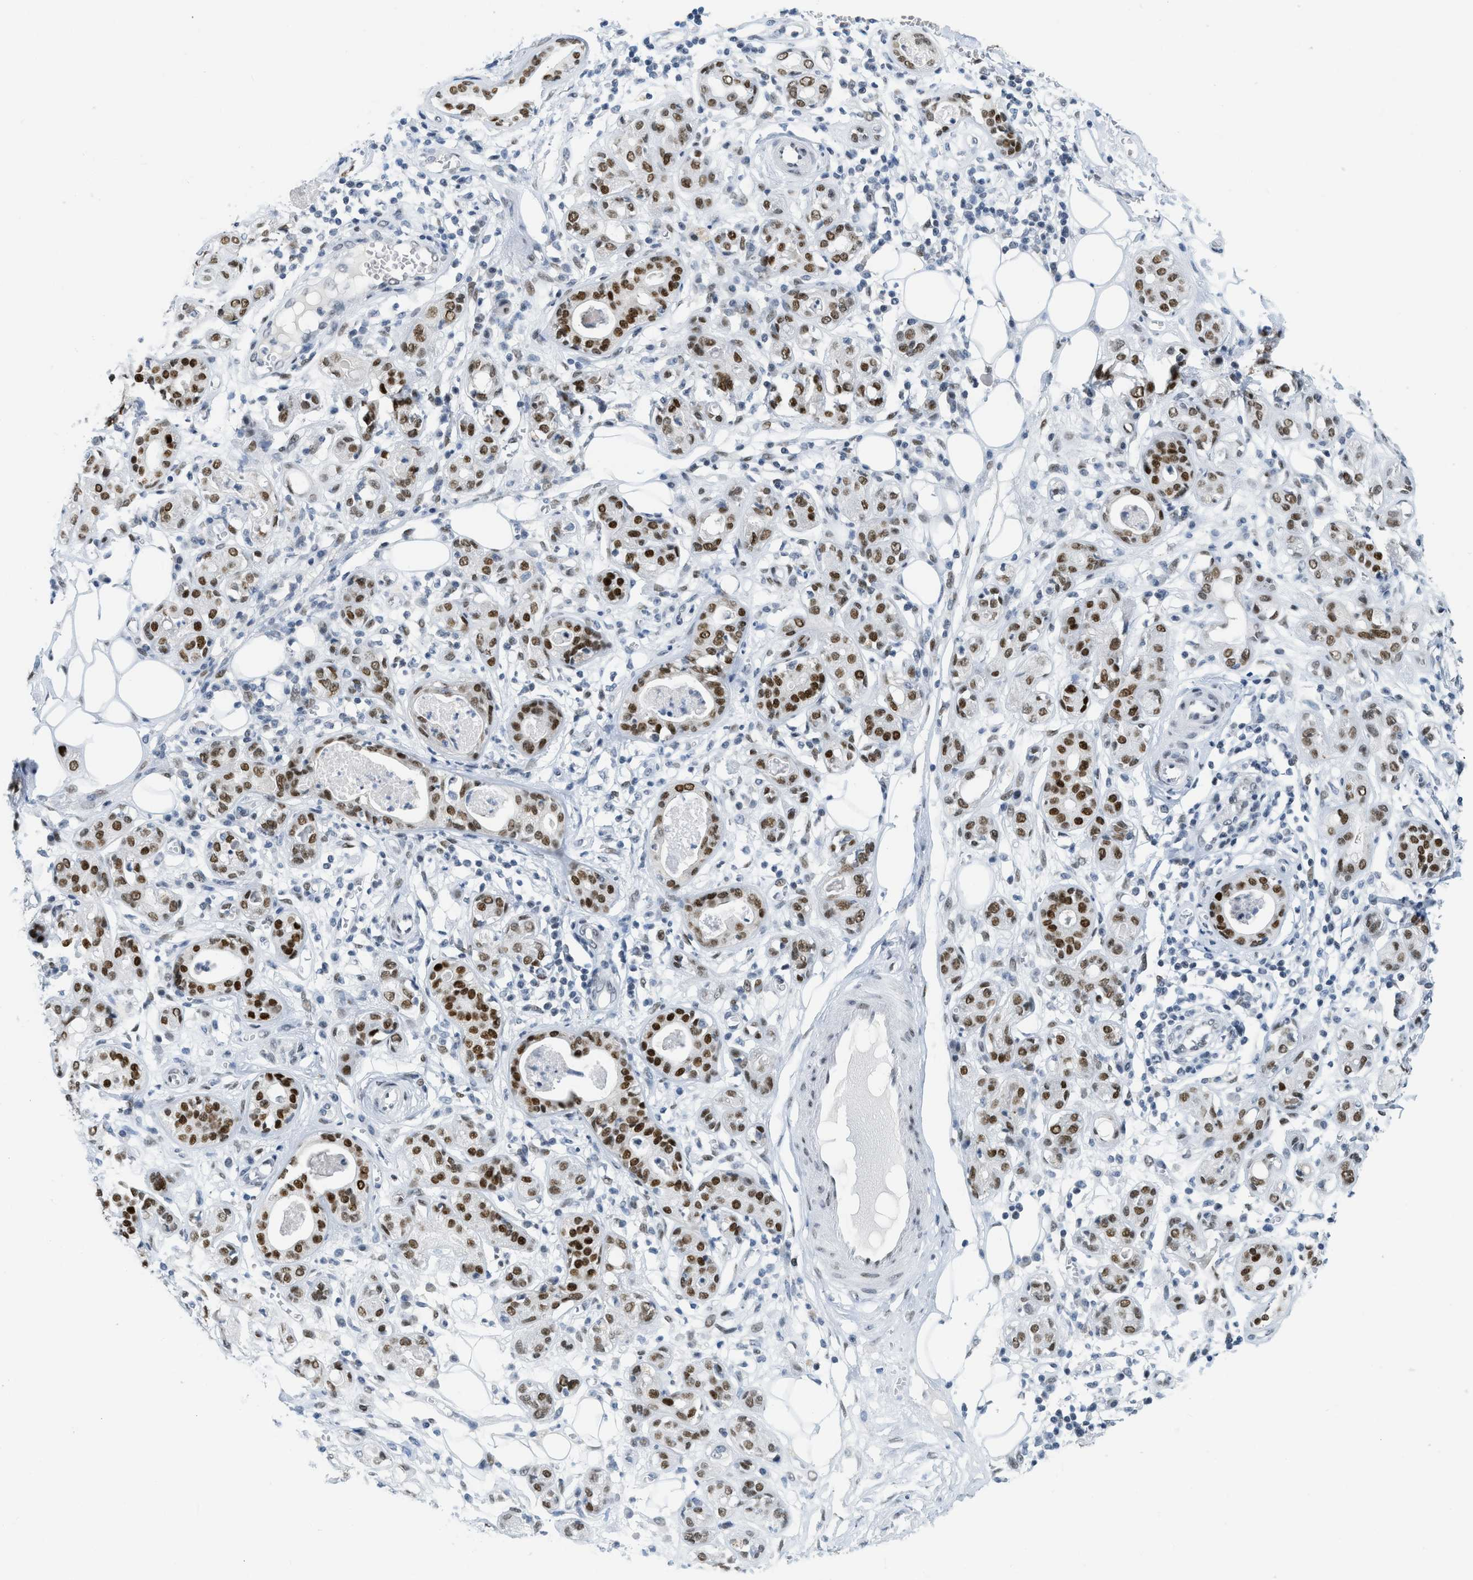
{"staining": {"intensity": "moderate", "quantity": "<25%", "location": "cytoplasmic/membranous,nuclear"}, "tissue": "adipose tissue", "cell_type": "Adipocytes", "image_type": "normal", "snomed": [{"axis": "morphology", "description": "Normal tissue, NOS"}, {"axis": "morphology", "description": "Inflammation, NOS"}, {"axis": "topography", "description": "Salivary gland"}, {"axis": "topography", "description": "Peripheral nerve tissue"}], "caption": "This is an image of immunohistochemistry (IHC) staining of unremarkable adipose tissue, which shows moderate staining in the cytoplasmic/membranous,nuclear of adipocytes.", "gene": "PBX1", "patient": {"sex": "female", "age": 75}}